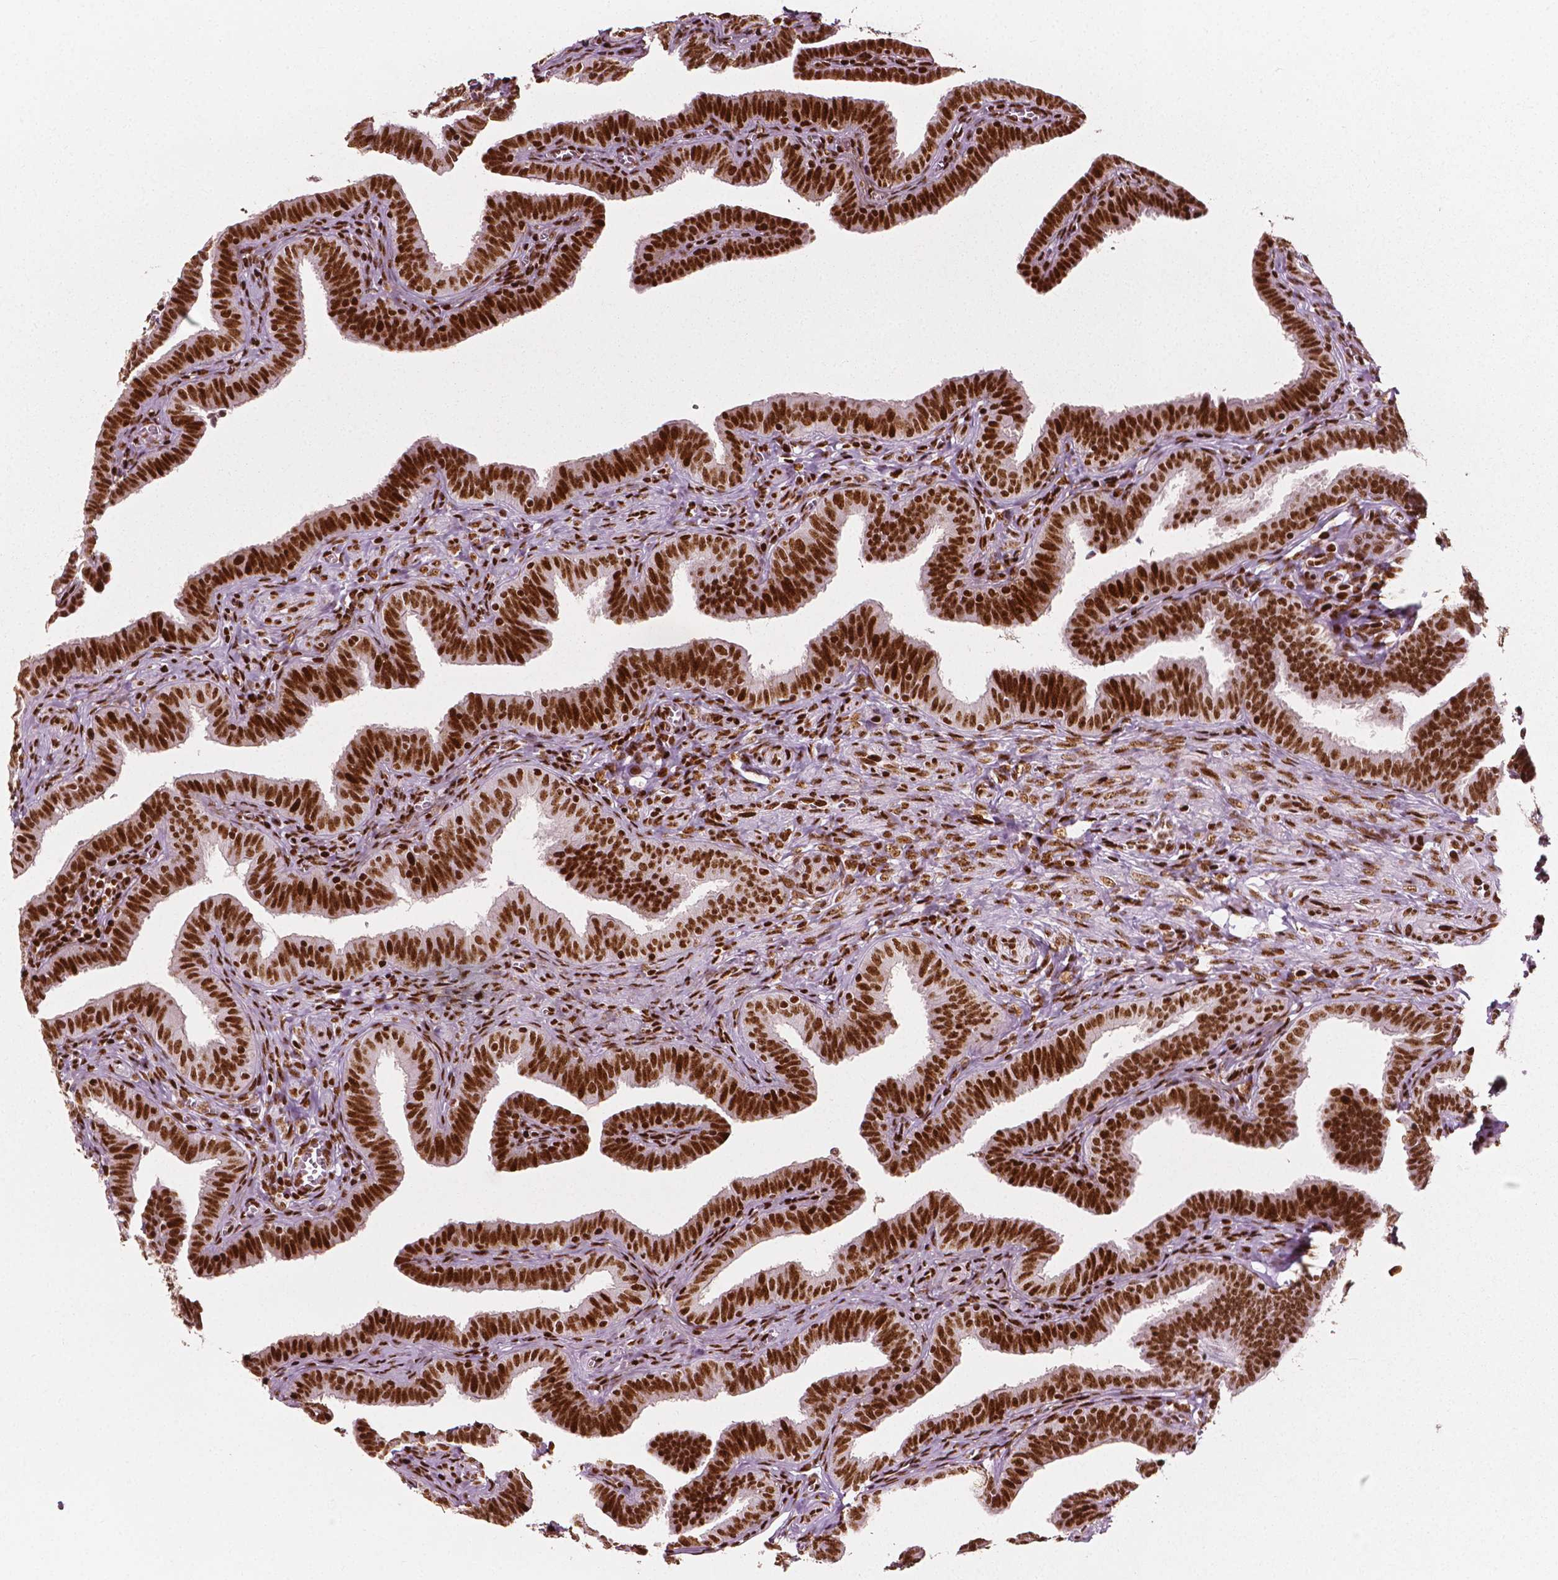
{"staining": {"intensity": "strong", "quantity": ">75%", "location": "nuclear"}, "tissue": "fallopian tube", "cell_type": "Glandular cells", "image_type": "normal", "snomed": [{"axis": "morphology", "description": "Normal tissue, NOS"}, {"axis": "topography", "description": "Fallopian tube"}], "caption": "Immunohistochemical staining of unremarkable fallopian tube demonstrates >75% levels of strong nuclear protein expression in about >75% of glandular cells.", "gene": "CTCF", "patient": {"sex": "female", "age": 25}}